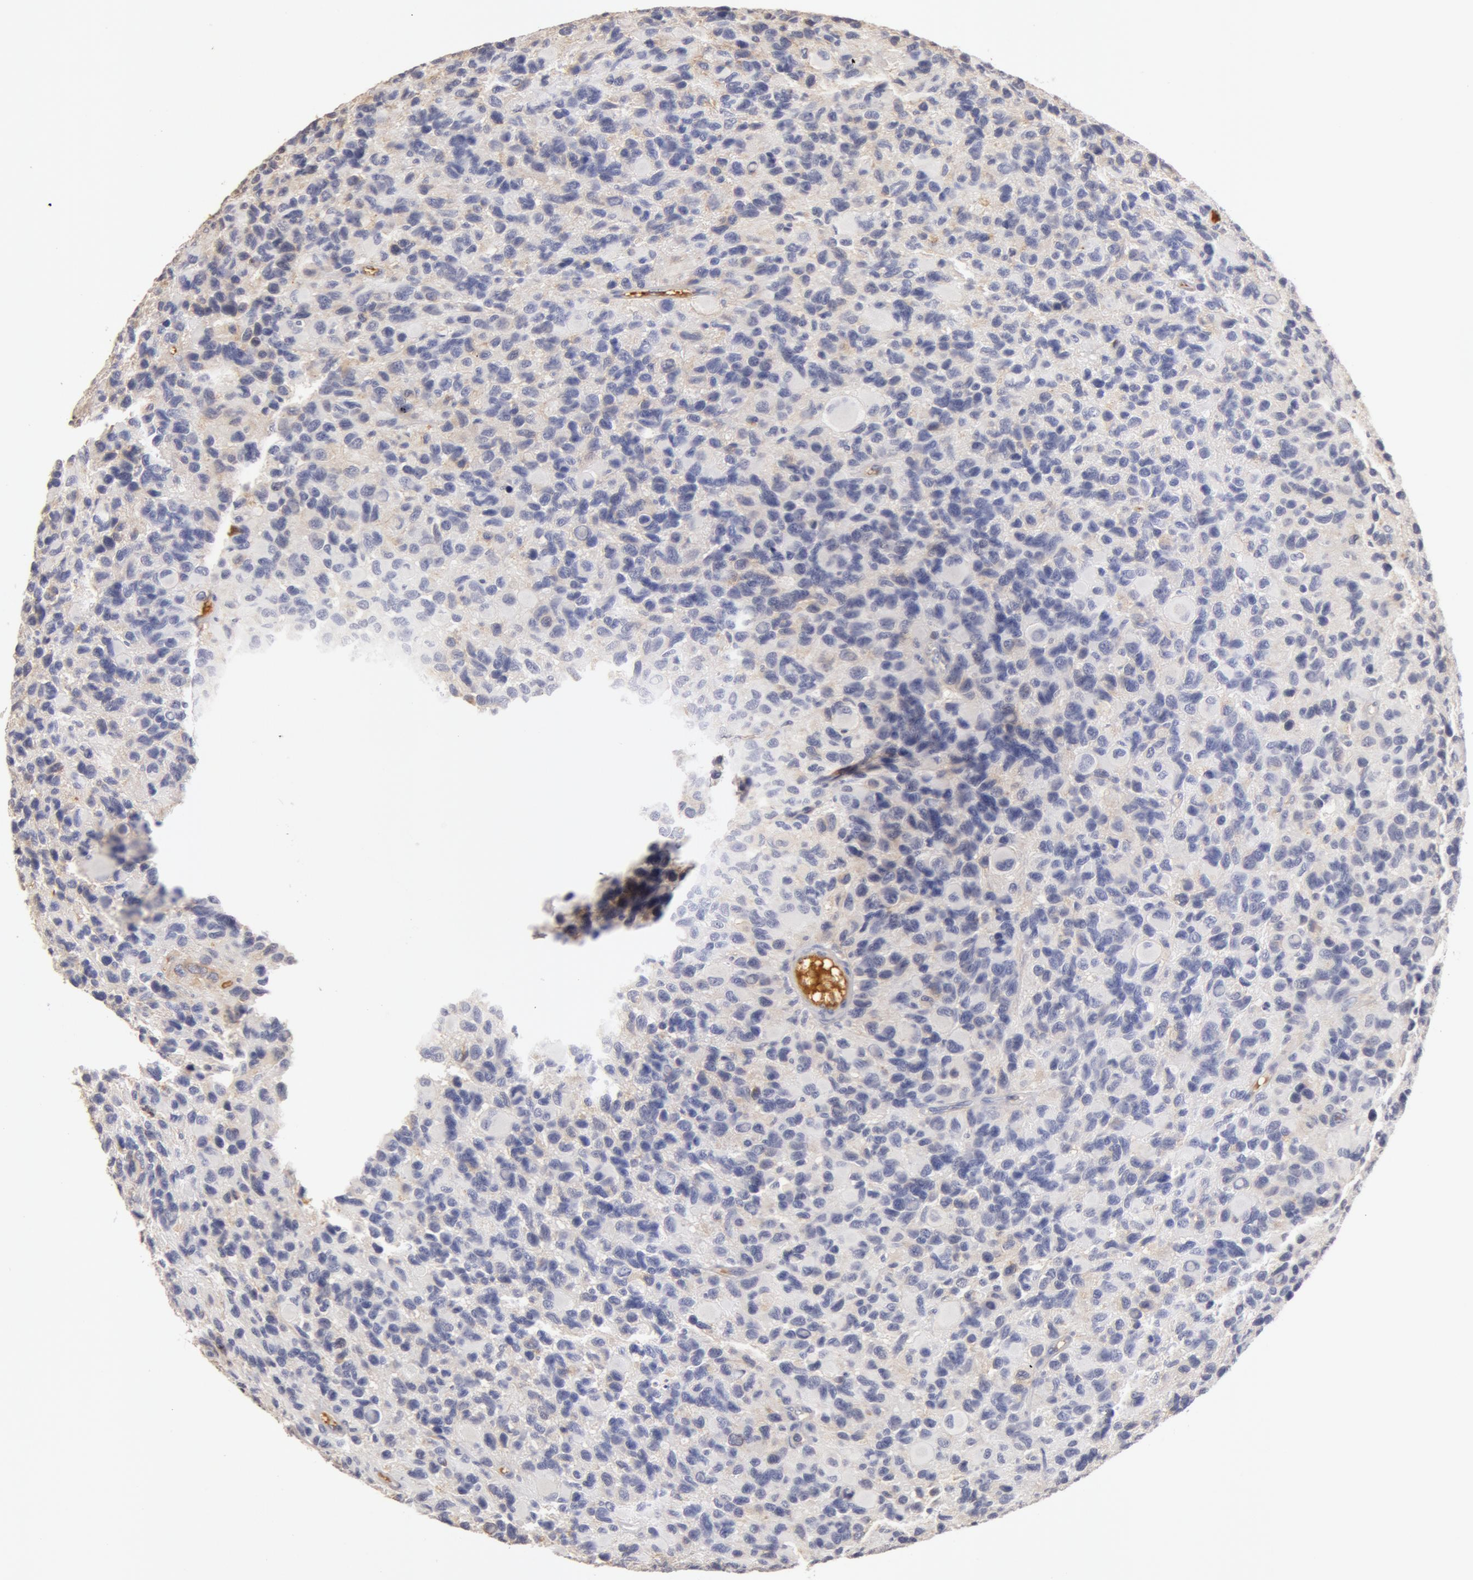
{"staining": {"intensity": "negative", "quantity": "none", "location": "none"}, "tissue": "glioma", "cell_type": "Tumor cells", "image_type": "cancer", "snomed": [{"axis": "morphology", "description": "Glioma, malignant, High grade"}, {"axis": "topography", "description": "Brain"}], "caption": "Tumor cells show no significant protein expression in high-grade glioma (malignant).", "gene": "TF", "patient": {"sex": "male", "age": 77}}